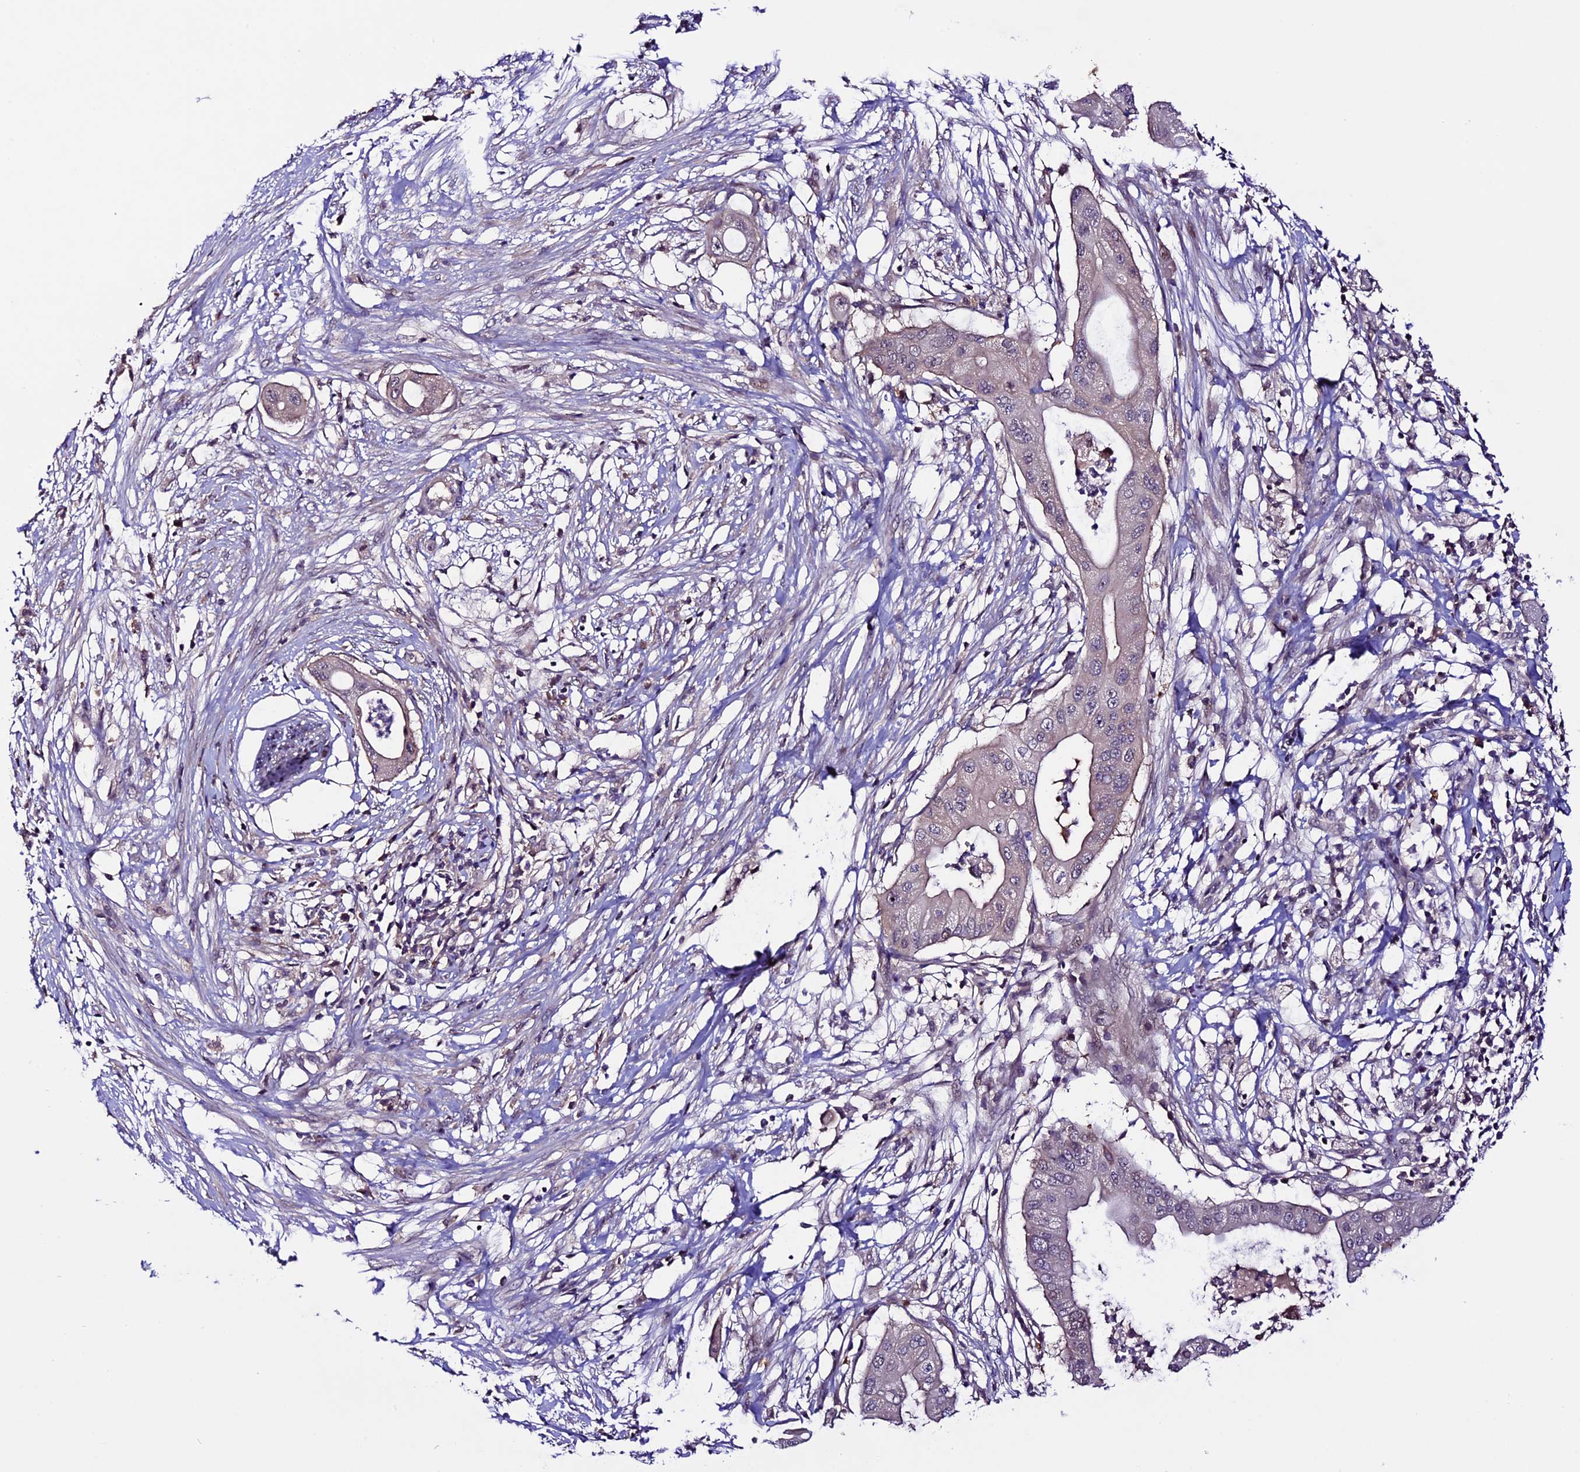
{"staining": {"intensity": "weak", "quantity": "25%-75%", "location": "cytoplasmic/membranous"}, "tissue": "pancreatic cancer", "cell_type": "Tumor cells", "image_type": "cancer", "snomed": [{"axis": "morphology", "description": "Adenocarcinoma, NOS"}, {"axis": "topography", "description": "Pancreas"}], "caption": "Pancreatic cancer stained with DAB (3,3'-diaminobenzidine) immunohistochemistry (IHC) demonstrates low levels of weak cytoplasmic/membranous positivity in about 25%-75% of tumor cells.", "gene": "XKR7", "patient": {"sex": "male", "age": 68}}